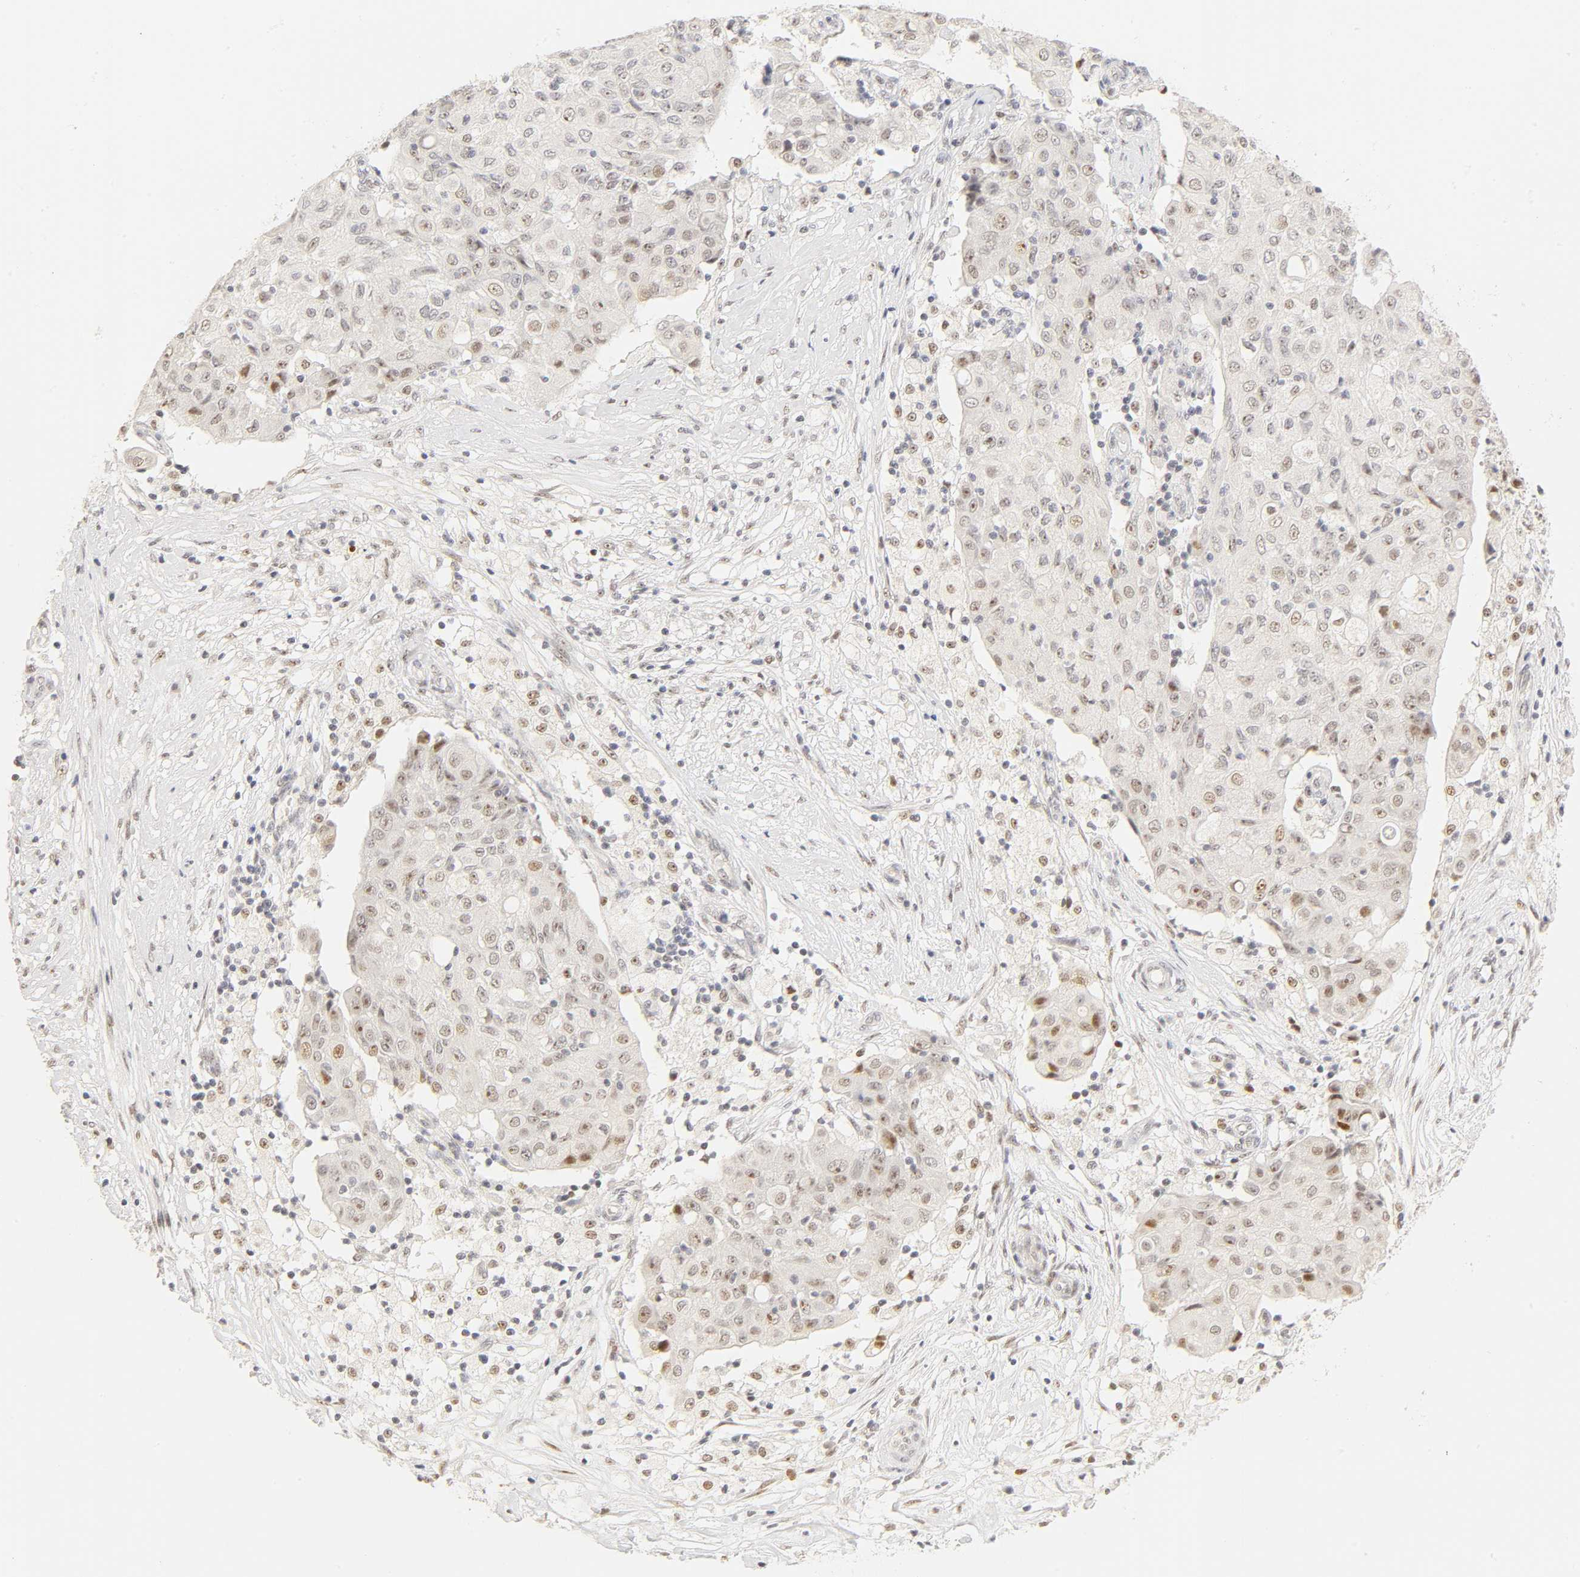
{"staining": {"intensity": "weak", "quantity": "<25%", "location": "nuclear"}, "tissue": "ovarian cancer", "cell_type": "Tumor cells", "image_type": "cancer", "snomed": [{"axis": "morphology", "description": "Carcinoma, endometroid"}, {"axis": "topography", "description": "Ovary"}], "caption": "Tumor cells show no significant staining in ovarian cancer.", "gene": "MNAT1", "patient": {"sex": "female", "age": 42}}